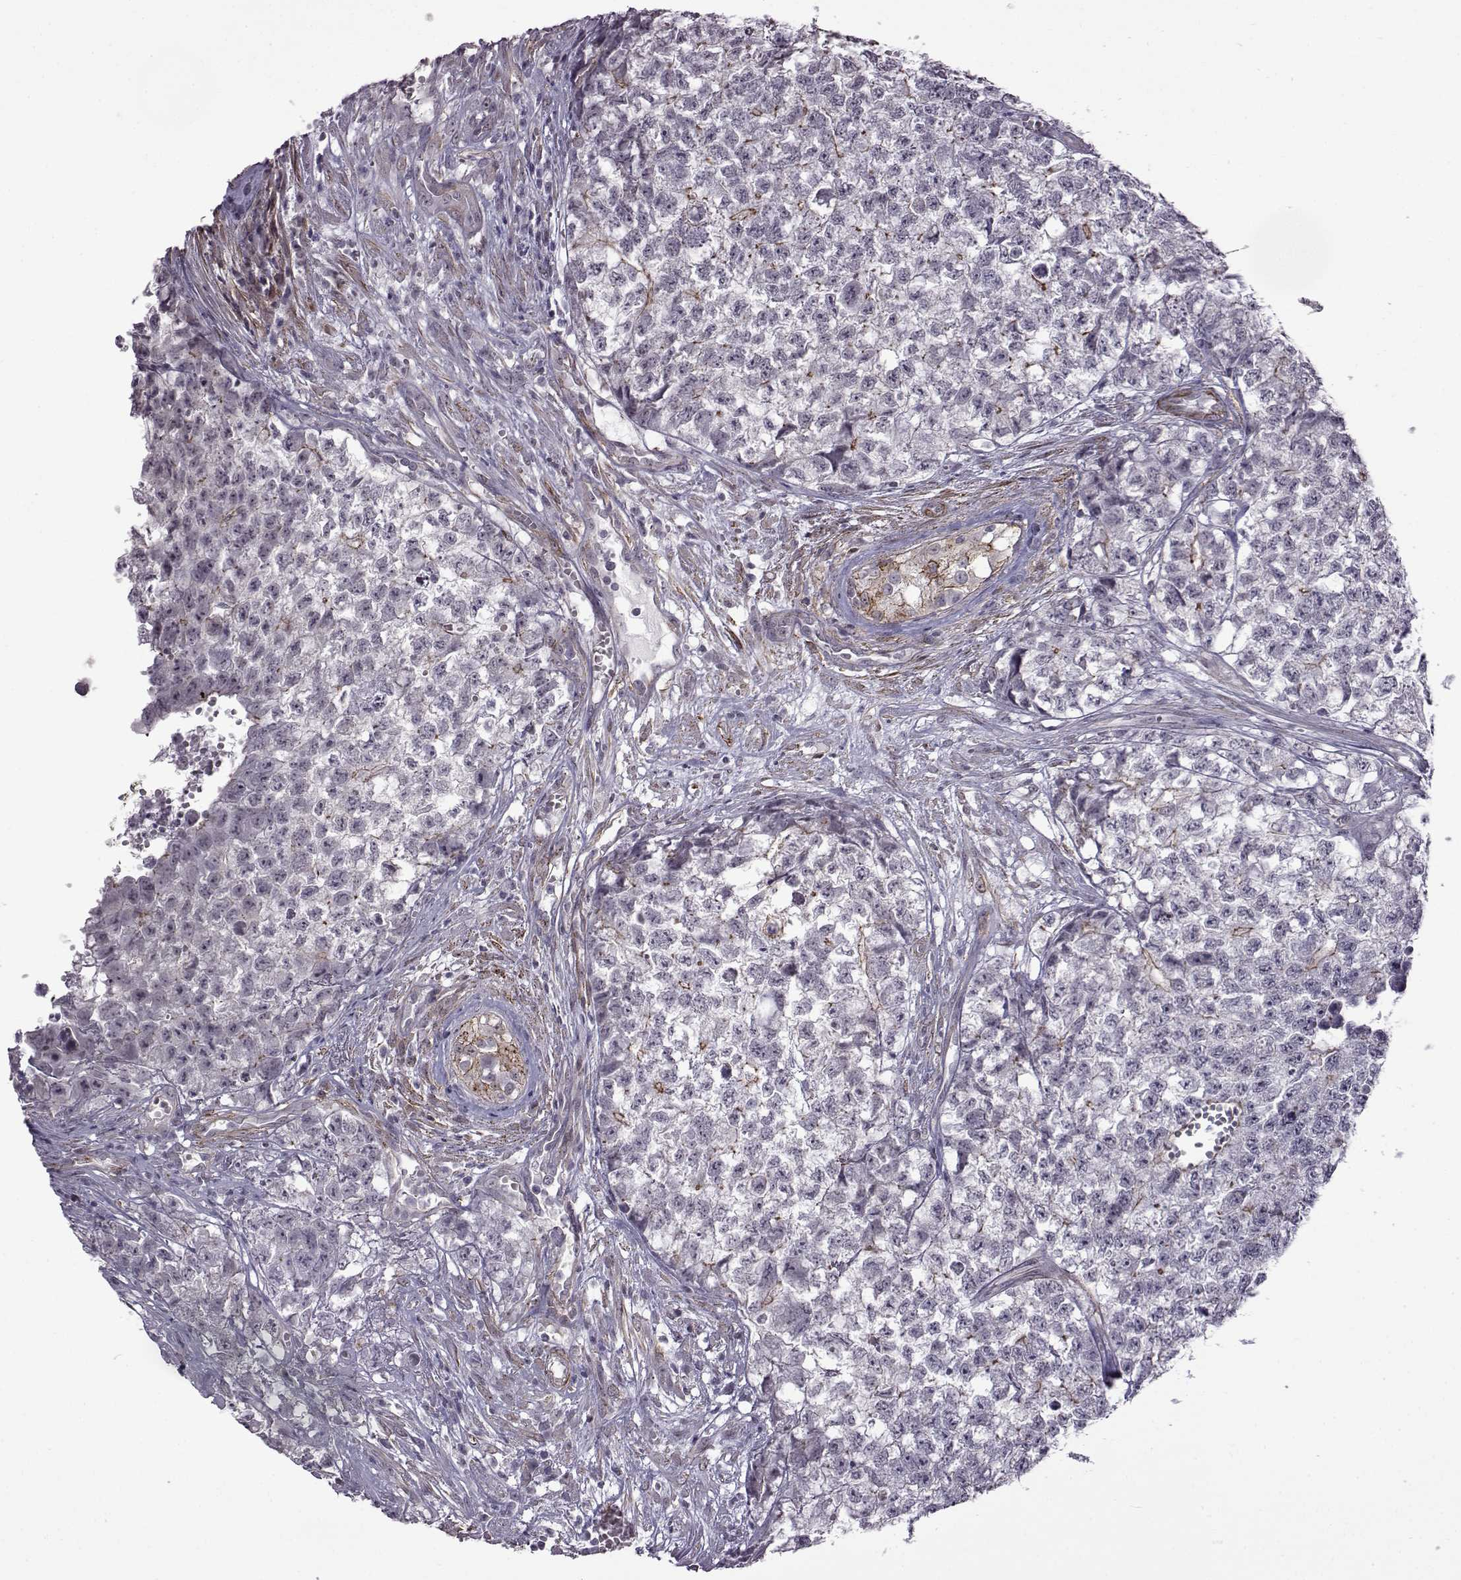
{"staining": {"intensity": "negative", "quantity": "none", "location": "none"}, "tissue": "testis cancer", "cell_type": "Tumor cells", "image_type": "cancer", "snomed": [{"axis": "morphology", "description": "Seminoma, NOS"}, {"axis": "morphology", "description": "Carcinoma, Embryonal, NOS"}, {"axis": "topography", "description": "Testis"}], "caption": "There is no significant expression in tumor cells of seminoma (testis). (DAB (3,3'-diaminobenzidine) IHC with hematoxylin counter stain).", "gene": "SYNPO2", "patient": {"sex": "male", "age": 22}}